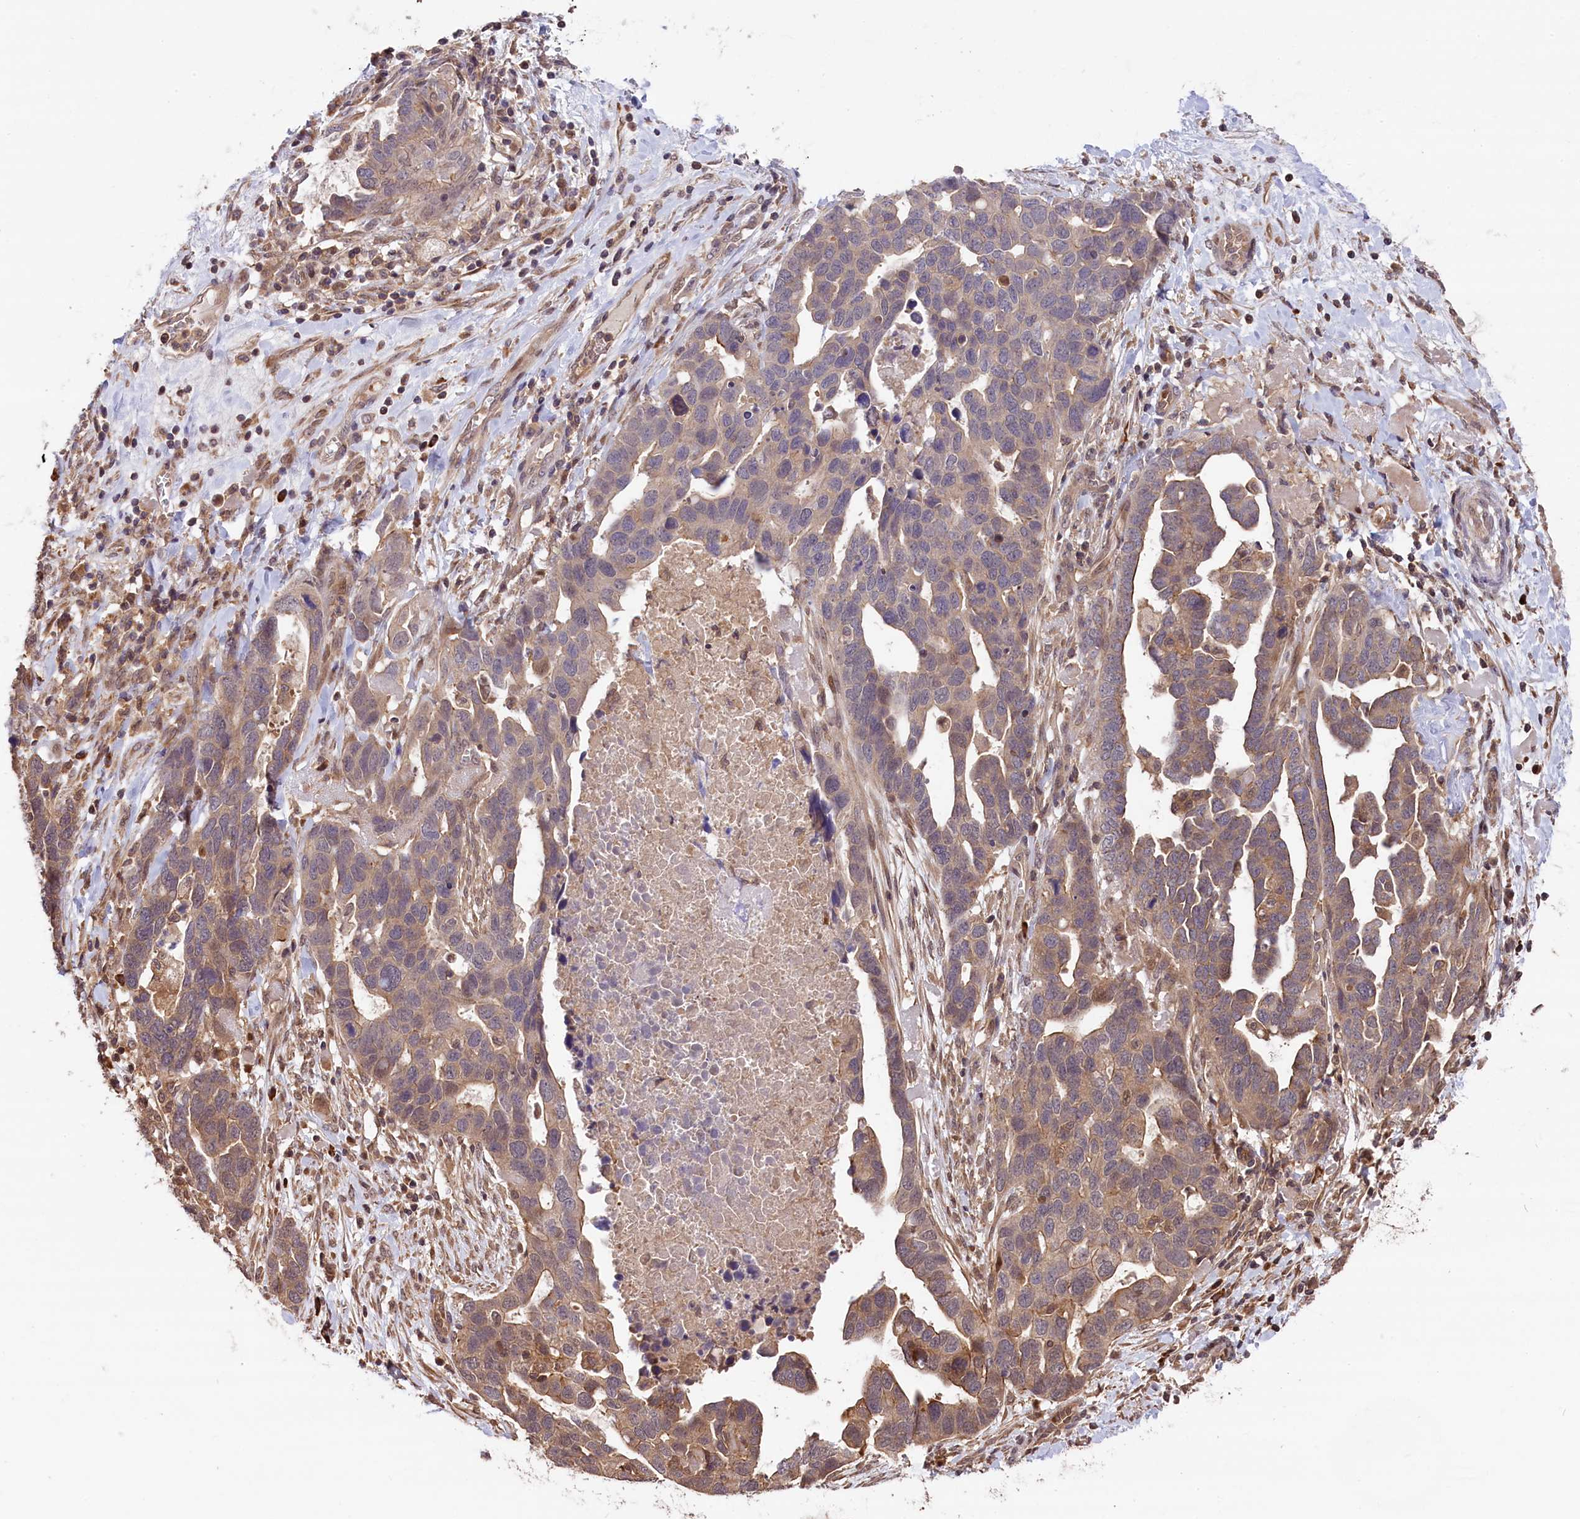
{"staining": {"intensity": "weak", "quantity": ">75%", "location": "cytoplasmic/membranous"}, "tissue": "ovarian cancer", "cell_type": "Tumor cells", "image_type": "cancer", "snomed": [{"axis": "morphology", "description": "Cystadenocarcinoma, serous, NOS"}, {"axis": "topography", "description": "Ovary"}], "caption": "Serous cystadenocarcinoma (ovarian) was stained to show a protein in brown. There is low levels of weak cytoplasmic/membranous expression in about >75% of tumor cells. (DAB IHC, brown staining for protein, blue staining for nuclei).", "gene": "RIC8A", "patient": {"sex": "female", "age": 54}}